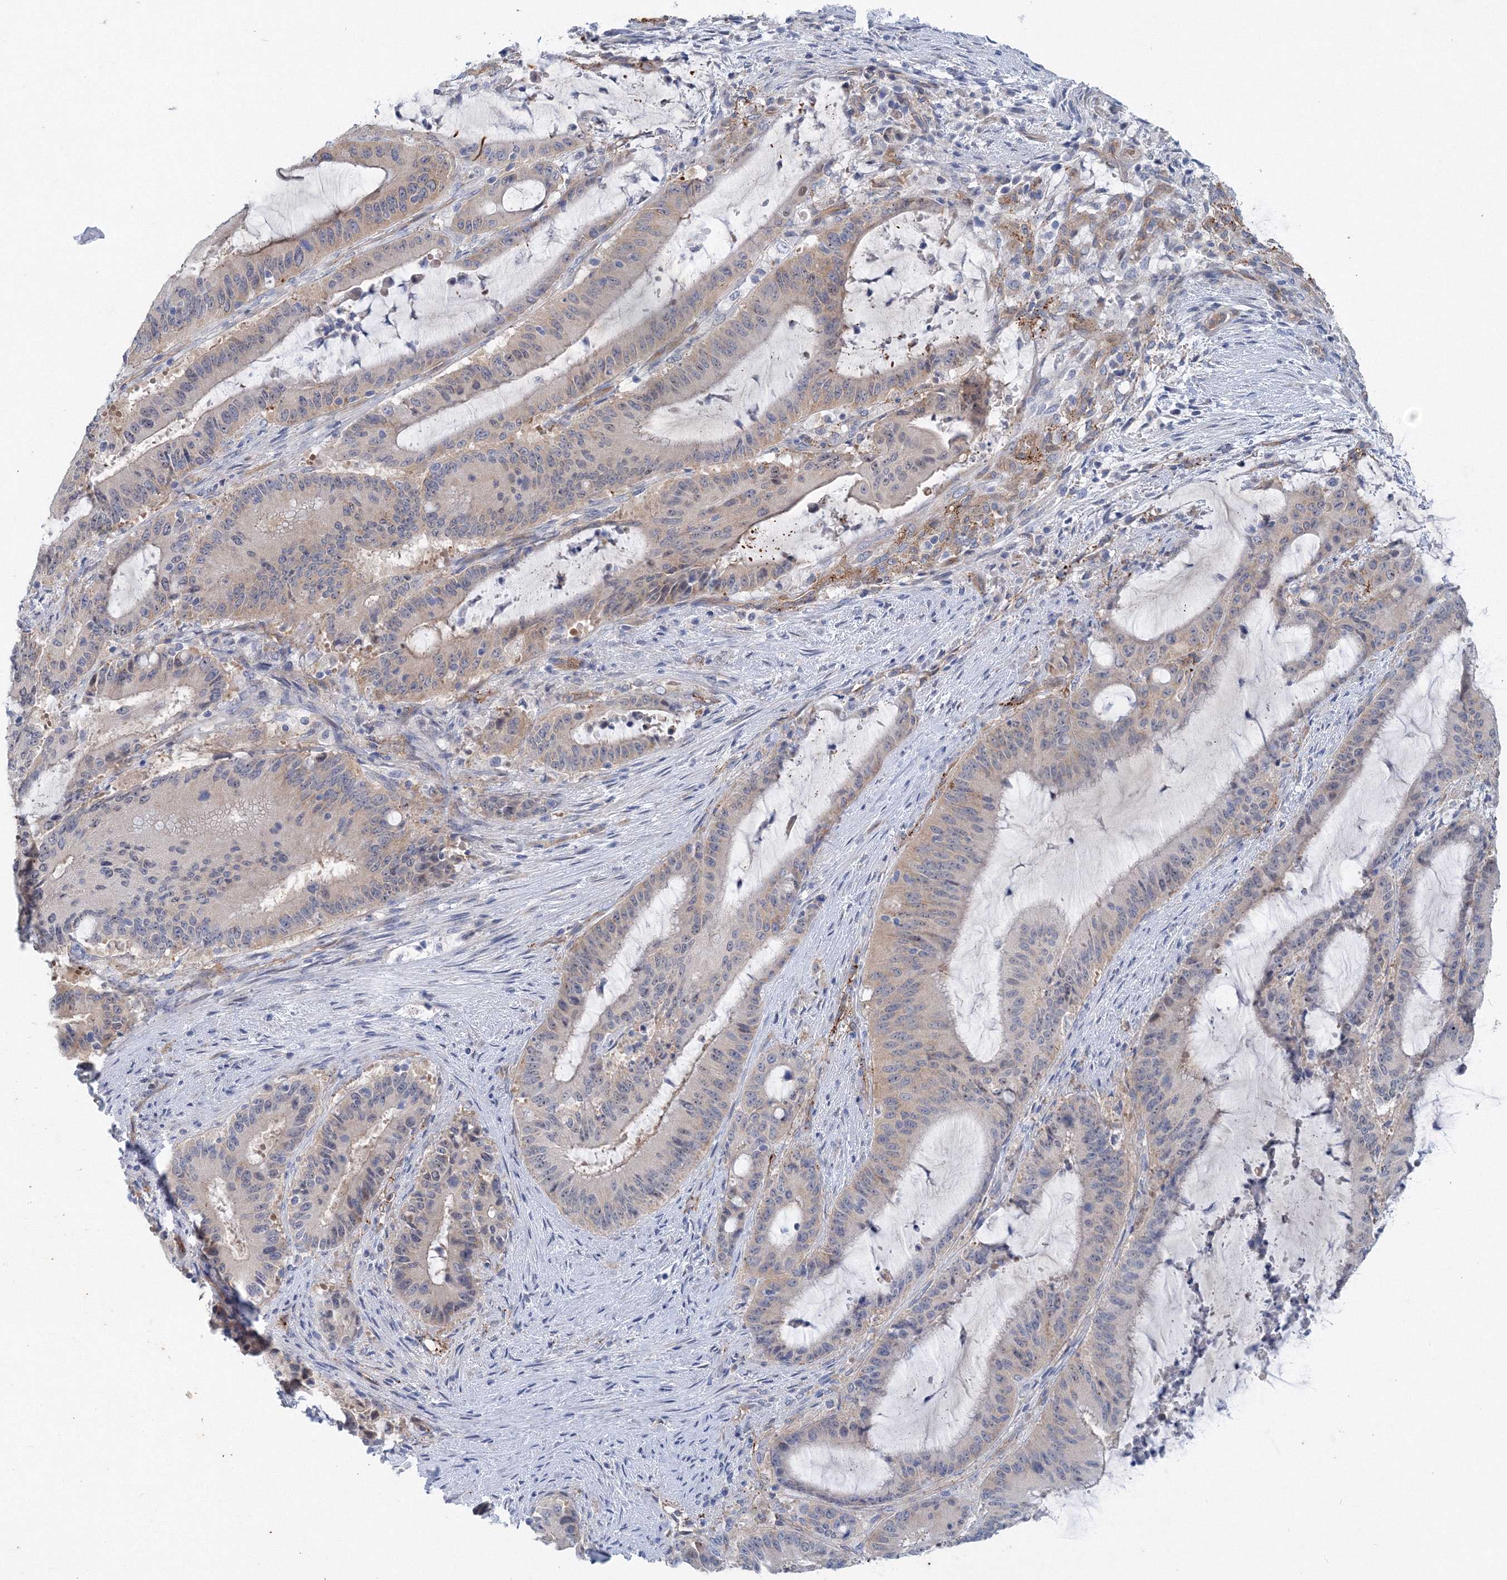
{"staining": {"intensity": "negative", "quantity": "none", "location": "none"}, "tissue": "liver cancer", "cell_type": "Tumor cells", "image_type": "cancer", "snomed": [{"axis": "morphology", "description": "Normal tissue, NOS"}, {"axis": "morphology", "description": "Cholangiocarcinoma"}, {"axis": "topography", "description": "Liver"}, {"axis": "topography", "description": "Peripheral nerve tissue"}], "caption": "Liver cancer (cholangiocarcinoma) stained for a protein using immunohistochemistry displays no positivity tumor cells.", "gene": "TANC1", "patient": {"sex": "female", "age": 73}}